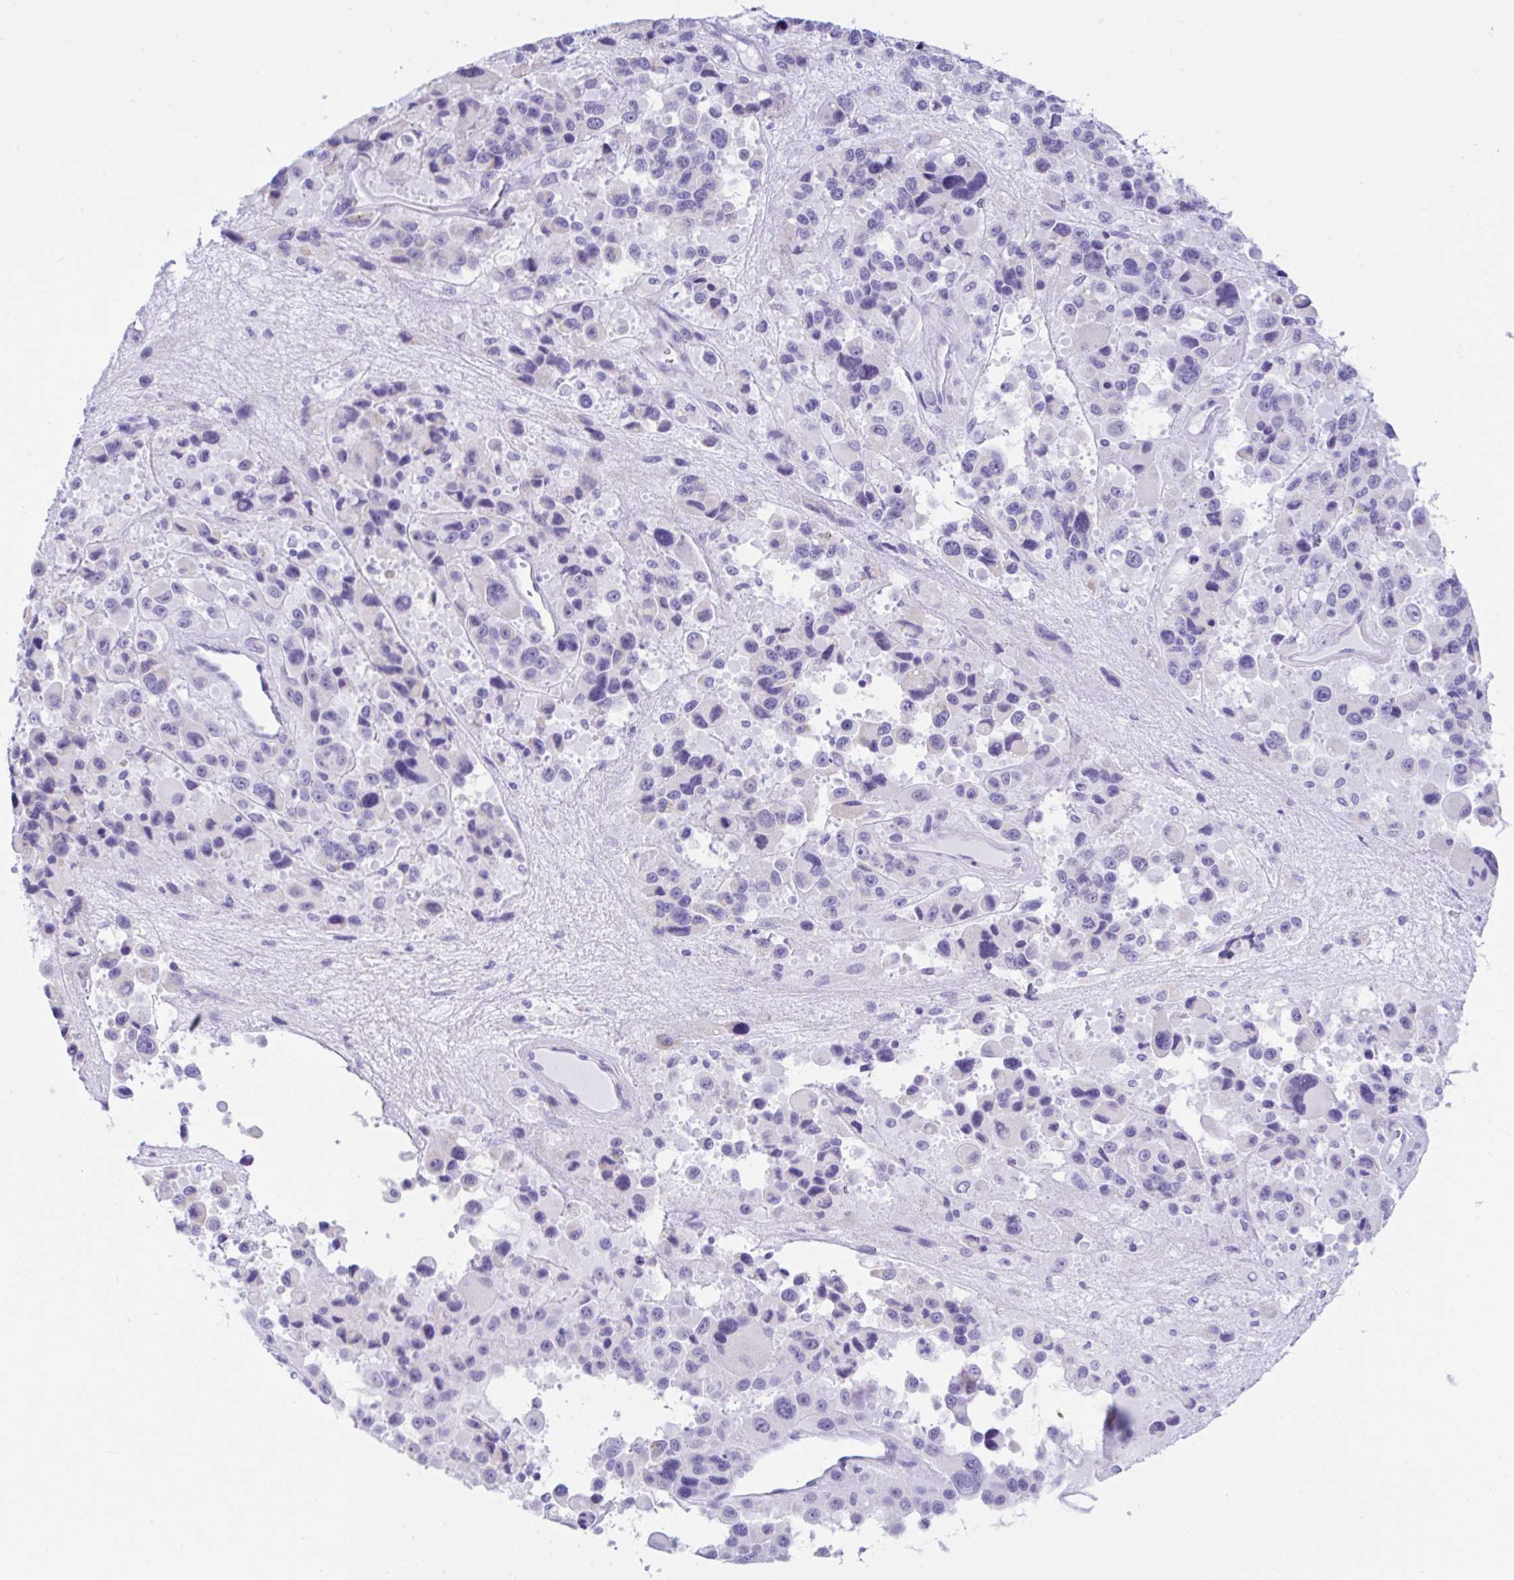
{"staining": {"intensity": "negative", "quantity": "none", "location": "none"}, "tissue": "melanoma", "cell_type": "Tumor cells", "image_type": "cancer", "snomed": [{"axis": "morphology", "description": "Malignant melanoma, Metastatic site"}, {"axis": "topography", "description": "Lymph node"}], "caption": "High magnification brightfield microscopy of malignant melanoma (metastatic site) stained with DAB (3,3'-diaminobenzidine) (brown) and counterstained with hematoxylin (blue): tumor cells show no significant expression. (Brightfield microscopy of DAB immunohistochemistry at high magnification).", "gene": "SEL1L2", "patient": {"sex": "female", "age": 65}}